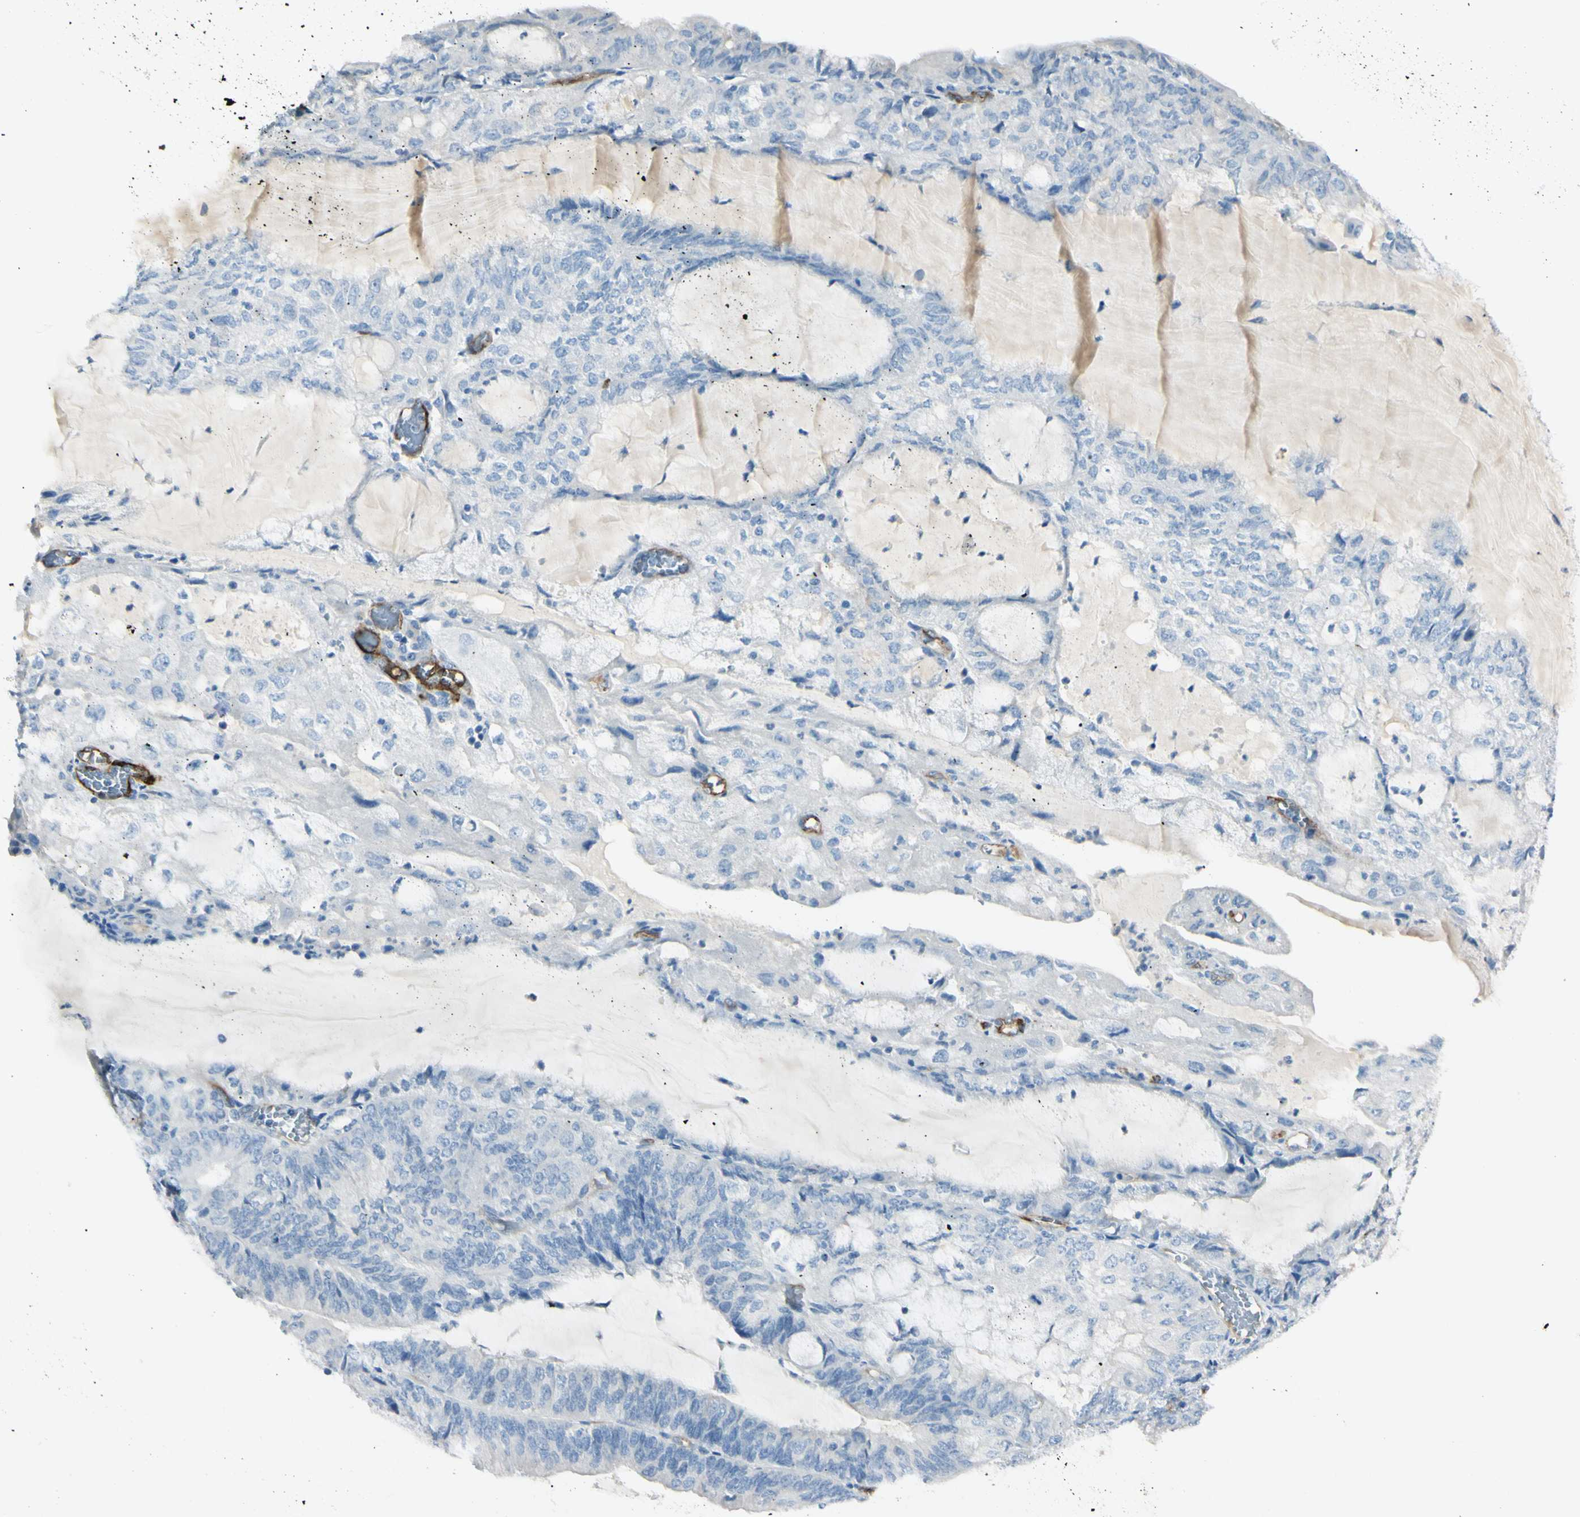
{"staining": {"intensity": "negative", "quantity": "none", "location": "none"}, "tissue": "endometrial cancer", "cell_type": "Tumor cells", "image_type": "cancer", "snomed": [{"axis": "morphology", "description": "Adenocarcinoma, NOS"}, {"axis": "topography", "description": "Endometrium"}], "caption": "This is an immunohistochemistry (IHC) image of endometrial cancer (adenocarcinoma). There is no staining in tumor cells.", "gene": "FOLH1", "patient": {"sex": "female", "age": 81}}